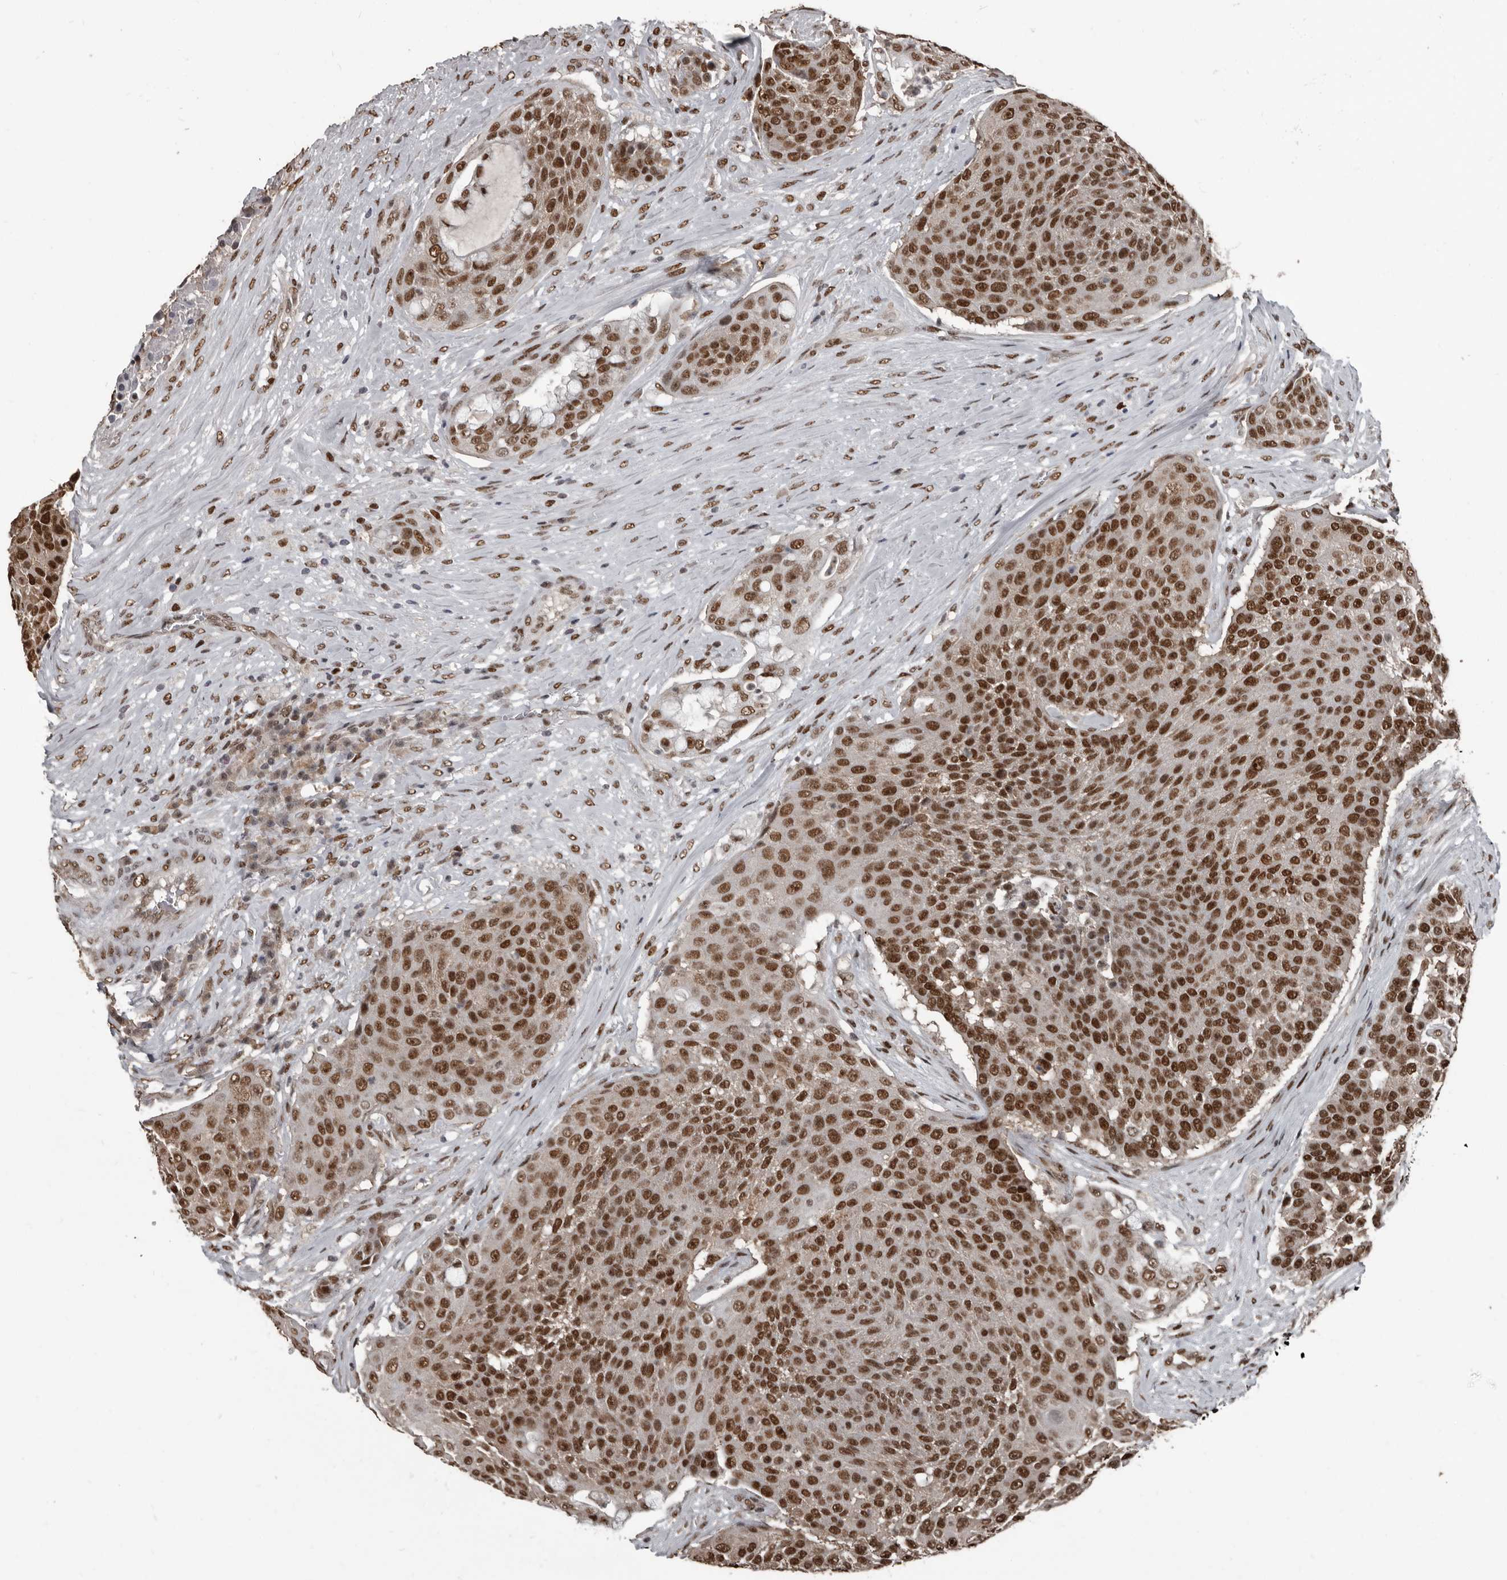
{"staining": {"intensity": "strong", "quantity": ">75%", "location": "nuclear"}, "tissue": "urothelial cancer", "cell_type": "Tumor cells", "image_type": "cancer", "snomed": [{"axis": "morphology", "description": "Urothelial carcinoma, High grade"}, {"axis": "topography", "description": "Urinary bladder"}], "caption": "Immunohistochemistry (DAB (3,3'-diaminobenzidine)) staining of high-grade urothelial carcinoma shows strong nuclear protein expression in about >75% of tumor cells.", "gene": "CHD1L", "patient": {"sex": "female", "age": 63}}